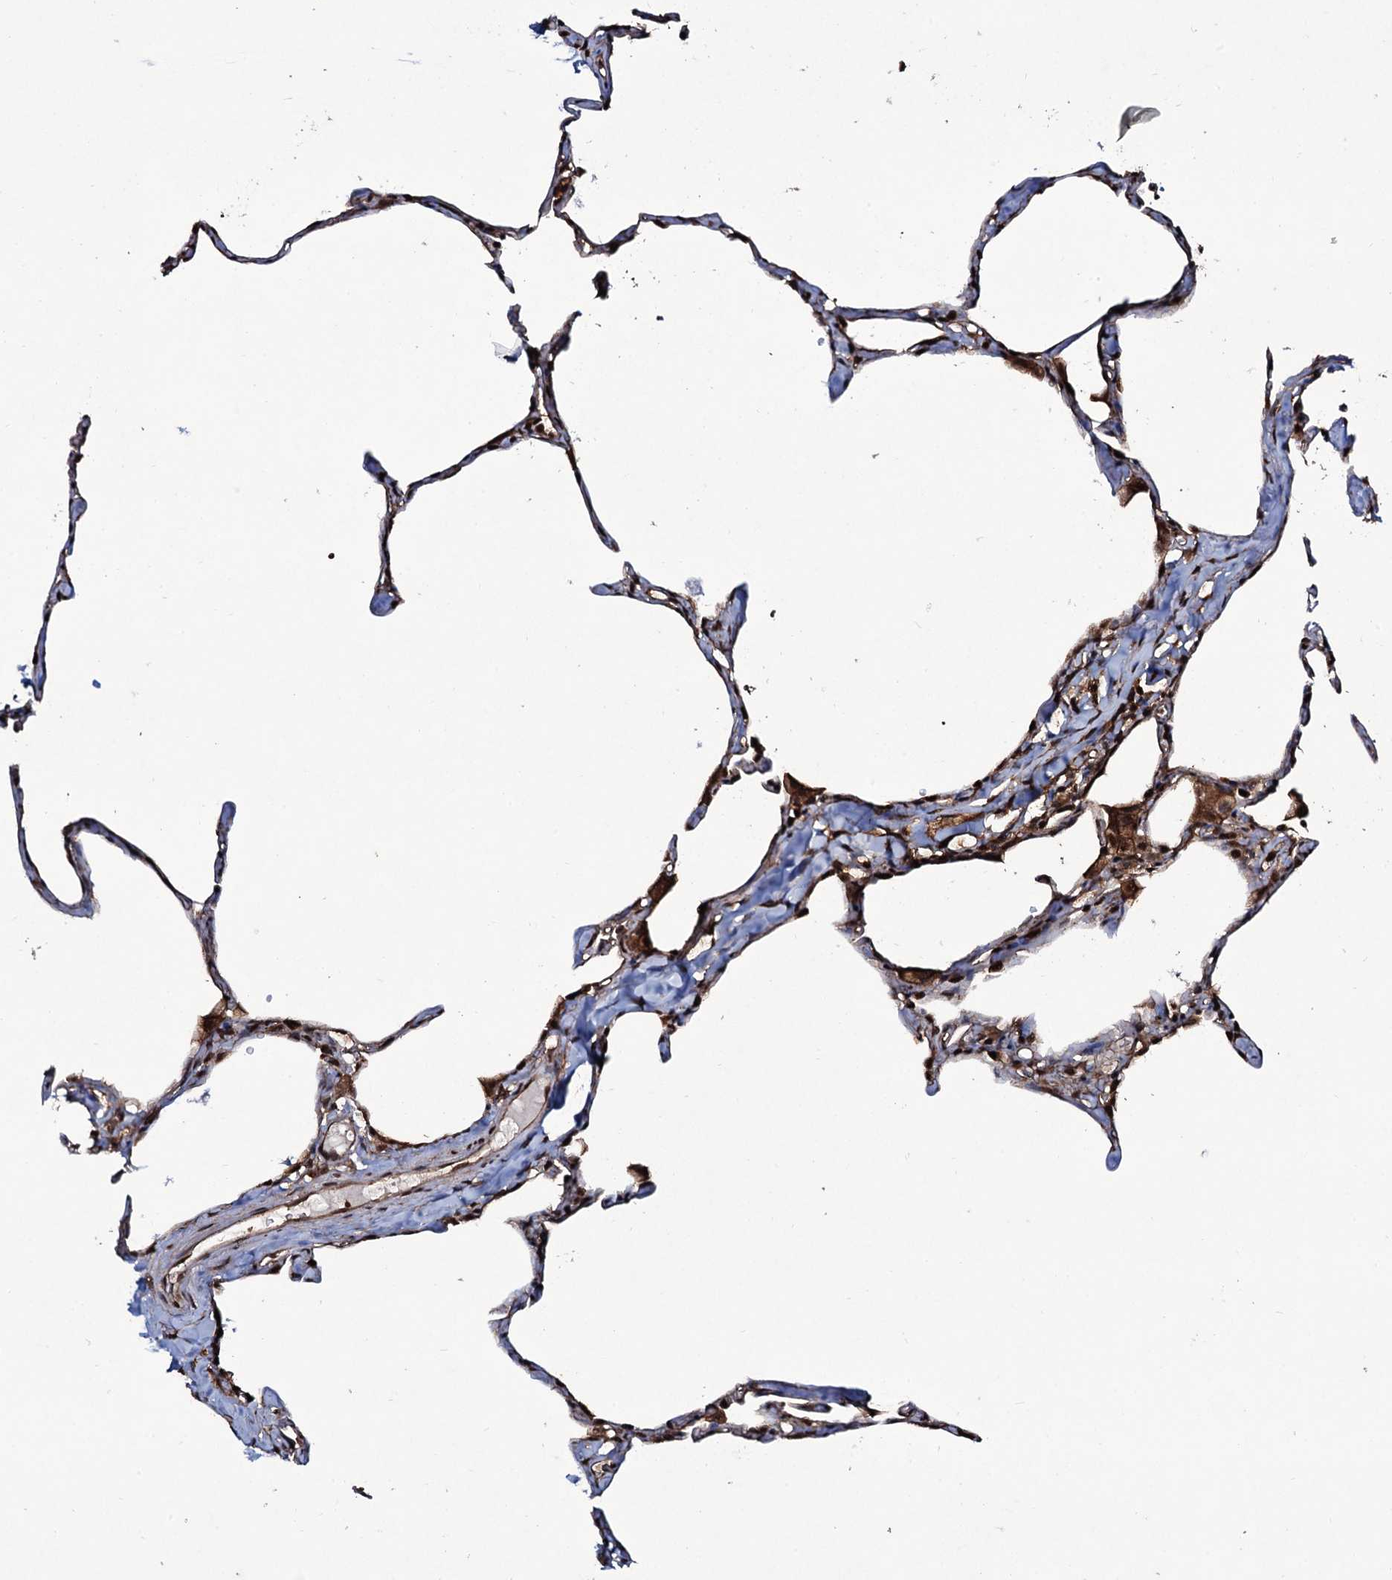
{"staining": {"intensity": "weak", "quantity": "25%-75%", "location": "cytoplasmic/membranous"}, "tissue": "lung", "cell_type": "Alveolar cells", "image_type": "normal", "snomed": [{"axis": "morphology", "description": "Normal tissue, NOS"}, {"axis": "topography", "description": "Lung"}], "caption": "Protein analysis of normal lung shows weak cytoplasmic/membranous positivity in about 25%-75% of alveolar cells. Ihc stains the protein of interest in brown and the nuclei are stained blue.", "gene": "COG6", "patient": {"sex": "male", "age": 65}}